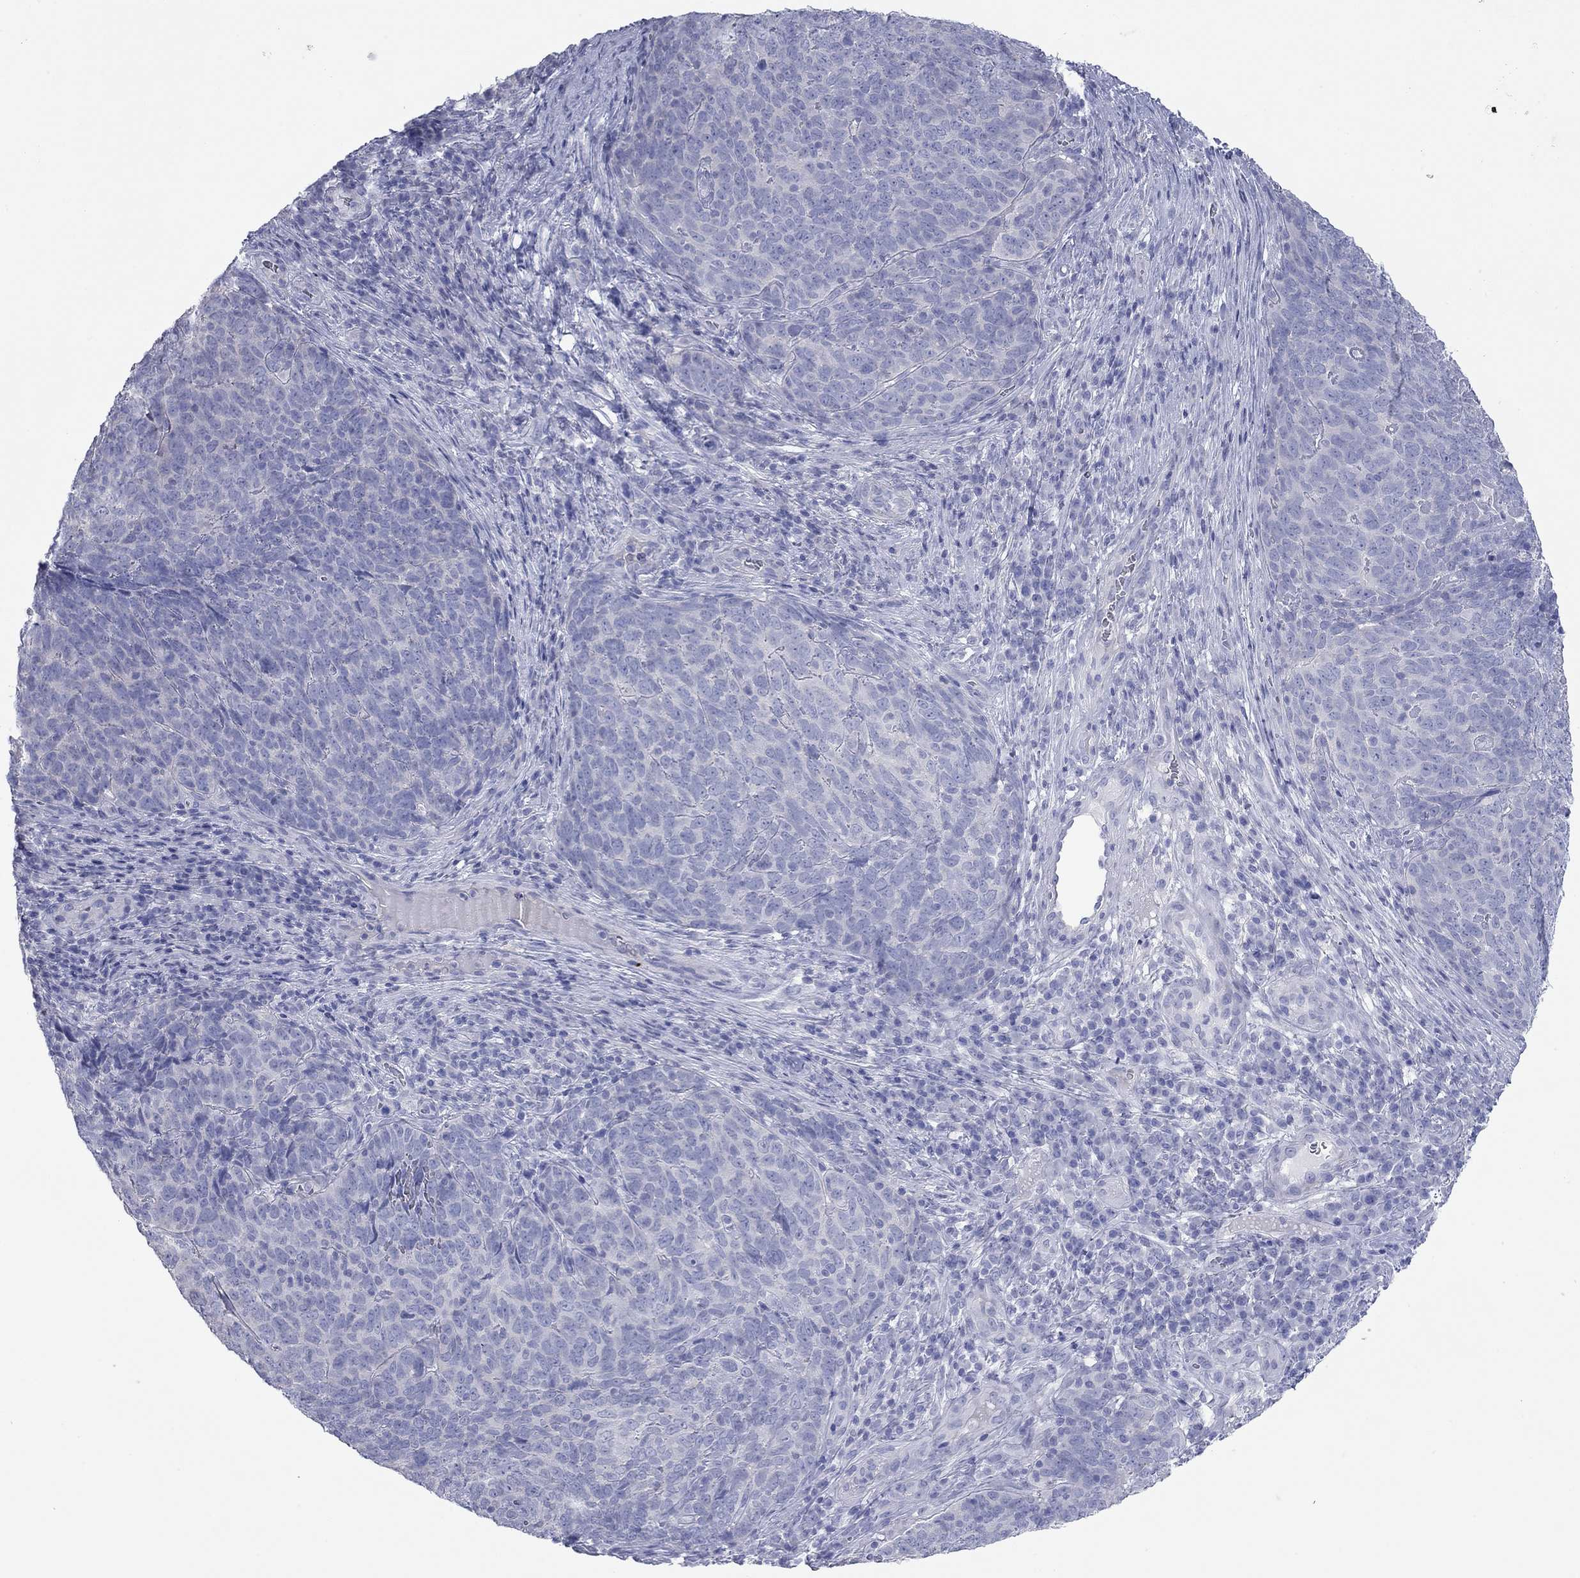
{"staining": {"intensity": "negative", "quantity": "none", "location": "none"}, "tissue": "skin cancer", "cell_type": "Tumor cells", "image_type": "cancer", "snomed": [{"axis": "morphology", "description": "Squamous cell carcinoma, NOS"}, {"axis": "topography", "description": "Skin"}, {"axis": "topography", "description": "Anal"}], "caption": "This is an immunohistochemistry (IHC) histopathology image of human skin cancer (squamous cell carcinoma). There is no staining in tumor cells.", "gene": "ACTL7B", "patient": {"sex": "female", "age": 51}}